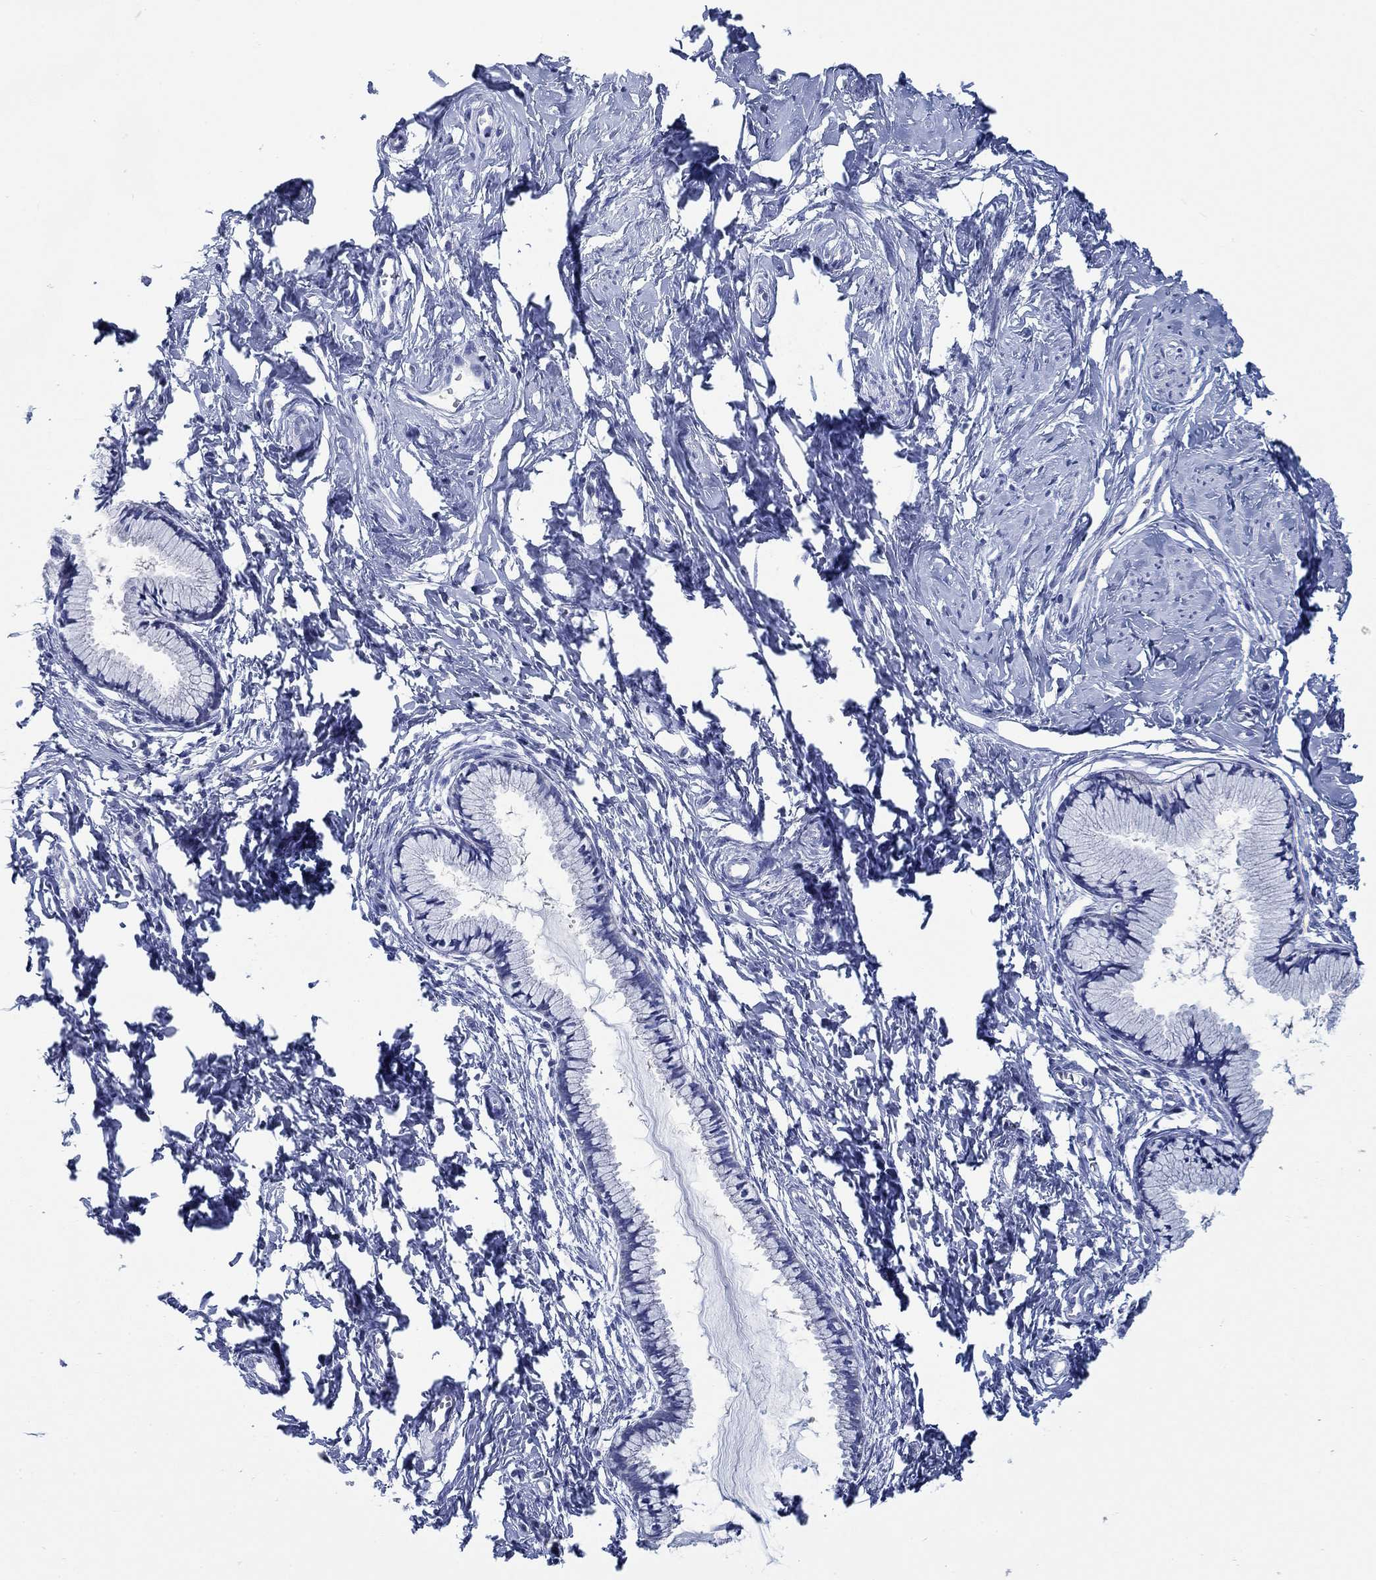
{"staining": {"intensity": "negative", "quantity": "none", "location": "none"}, "tissue": "cervix", "cell_type": "Glandular cells", "image_type": "normal", "snomed": [{"axis": "morphology", "description": "Normal tissue, NOS"}, {"axis": "topography", "description": "Cervix"}], "caption": "The histopathology image demonstrates no staining of glandular cells in unremarkable cervix. (DAB immunohistochemistry (IHC) with hematoxylin counter stain).", "gene": "TOMM20L", "patient": {"sex": "female", "age": 40}}